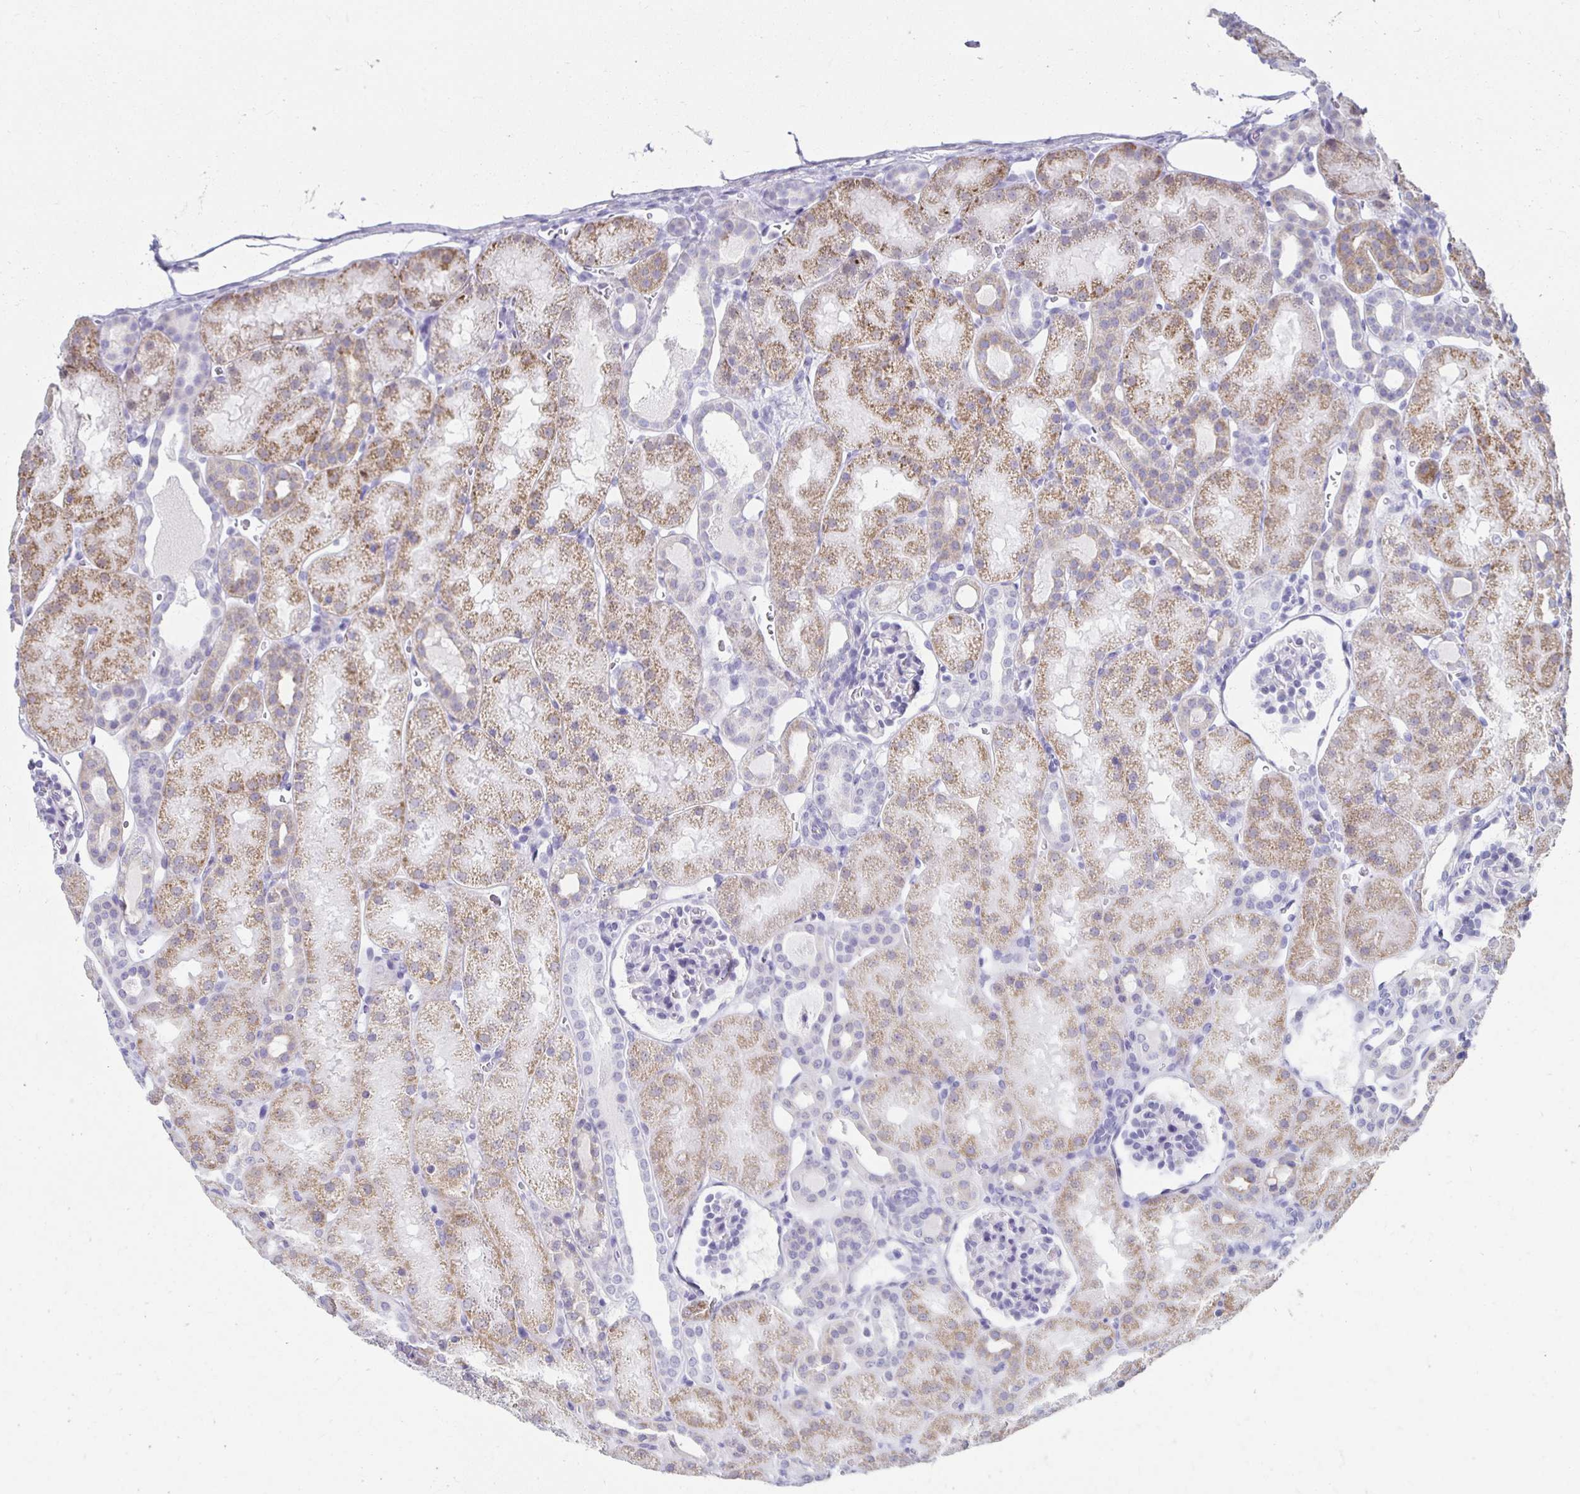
{"staining": {"intensity": "negative", "quantity": "none", "location": "none"}, "tissue": "kidney", "cell_type": "Cells in glomeruli", "image_type": "normal", "snomed": [{"axis": "morphology", "description": "Normal tissue, NOS"}, {"axis": "topography", "description": "Kidney"}], "caption": "IHC photomicrograph of benign kidney: human kidney stained with DAB displays no significant protein staining in cells in glomeruli. (DAB IHC visualized using brightfield microscopy, high magnification).", "gene": "NOCT", "patient": {"sex": "male", "age": 2}}